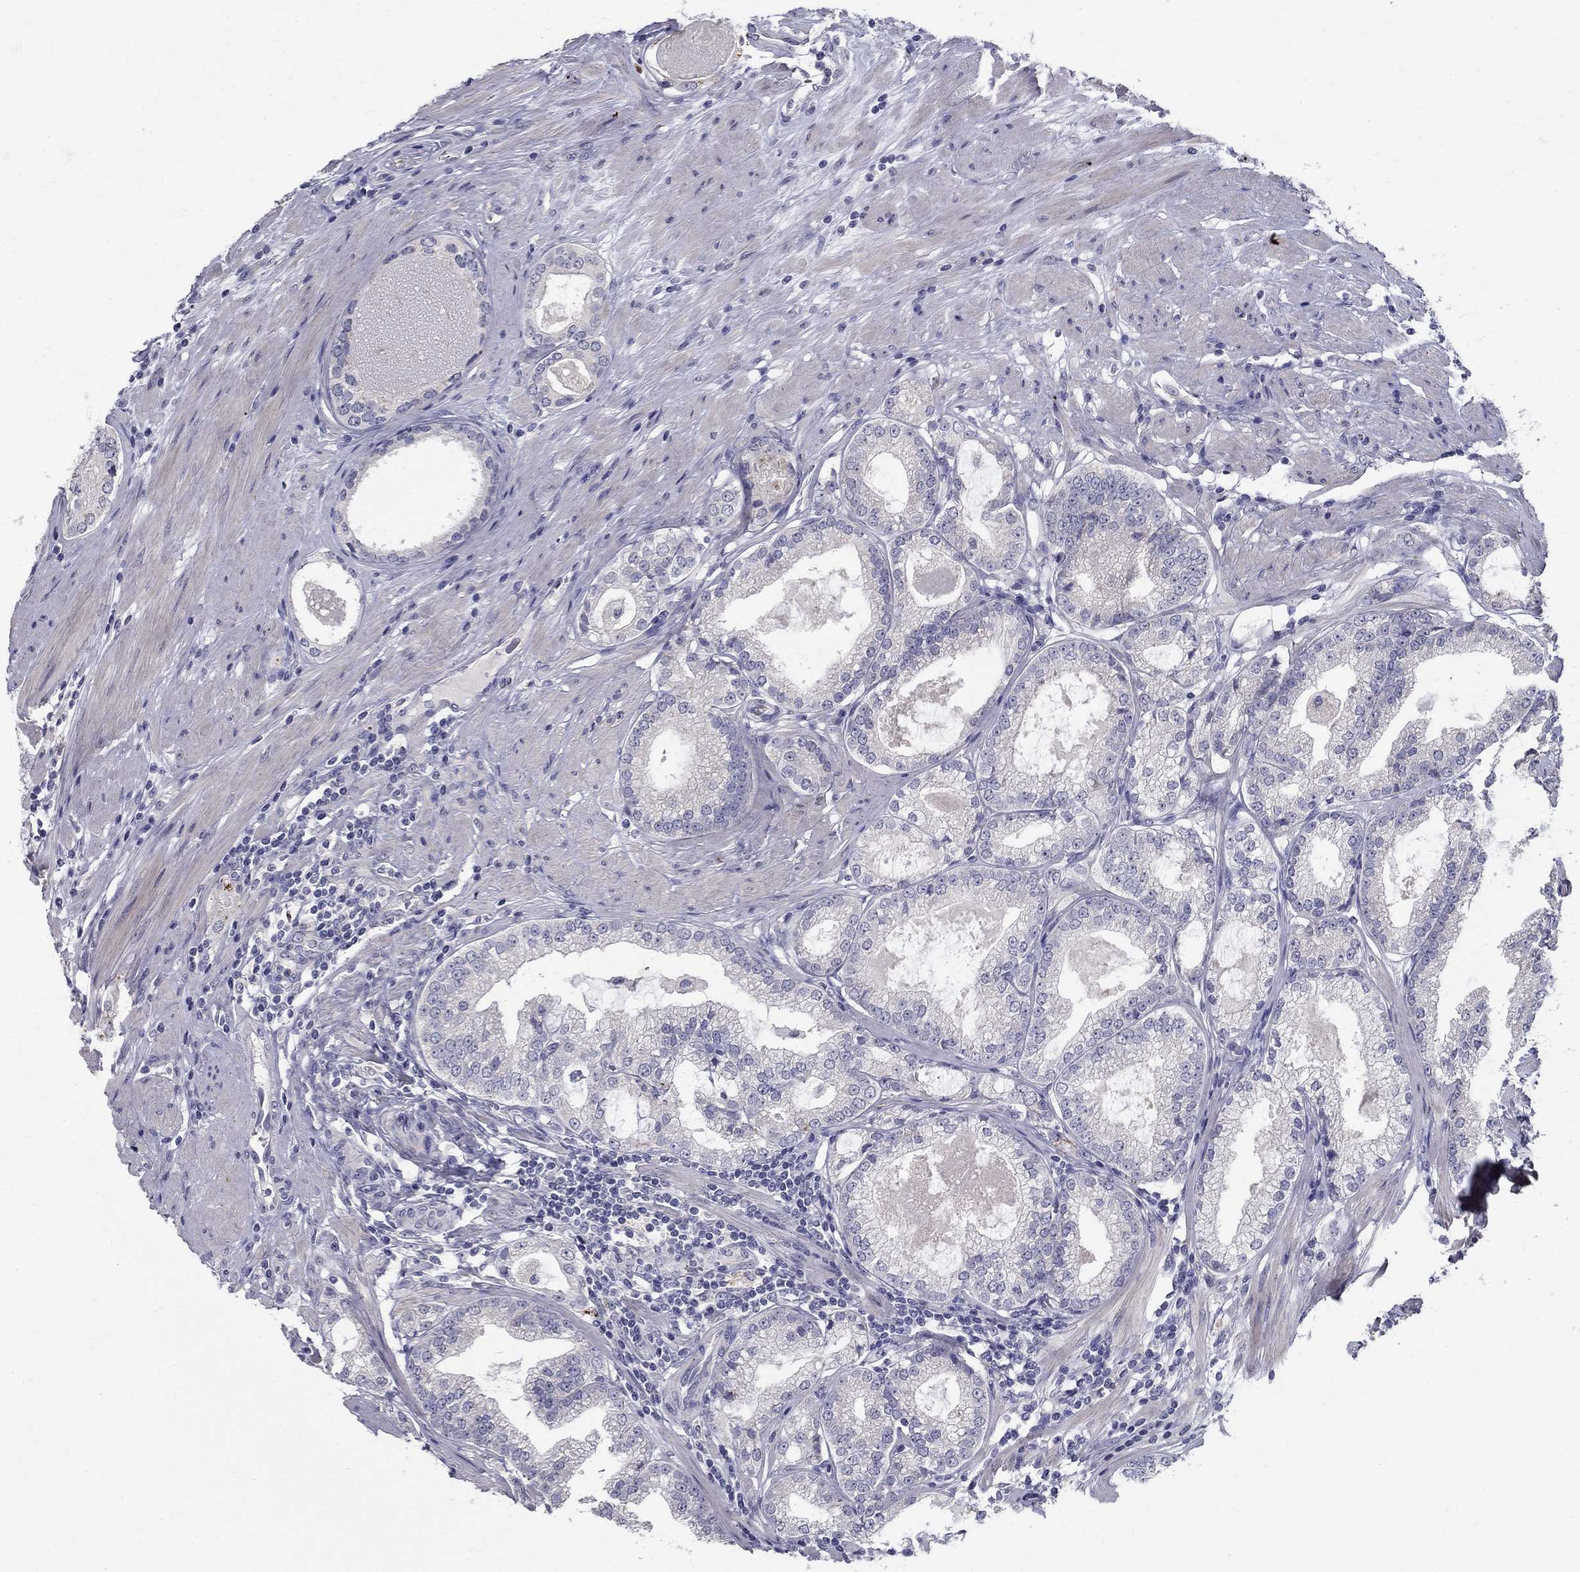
{"staining": {"intensity": "negative", "quantity": "none", "location": "none"}, "tissue": "prostate cancer", "cell_type": "Tumor cells", "image_type": "cancer", "snomed": [{"axis": "morphology", "description": "Adenocarcinoma, High grade"}, {"axis": "topography", "description": "Prostate and seminal vesicle, NOS"}], "caption": "Tumor cells show no significant expression in prostate cancer. (Brightfield microscopy of DAB (3,3'-diaminobenzidine) immunohistochemistry (IHC) at high magnification).", "gene": "TP53TG5", "patient": {"sex": "male", "age": 62}}